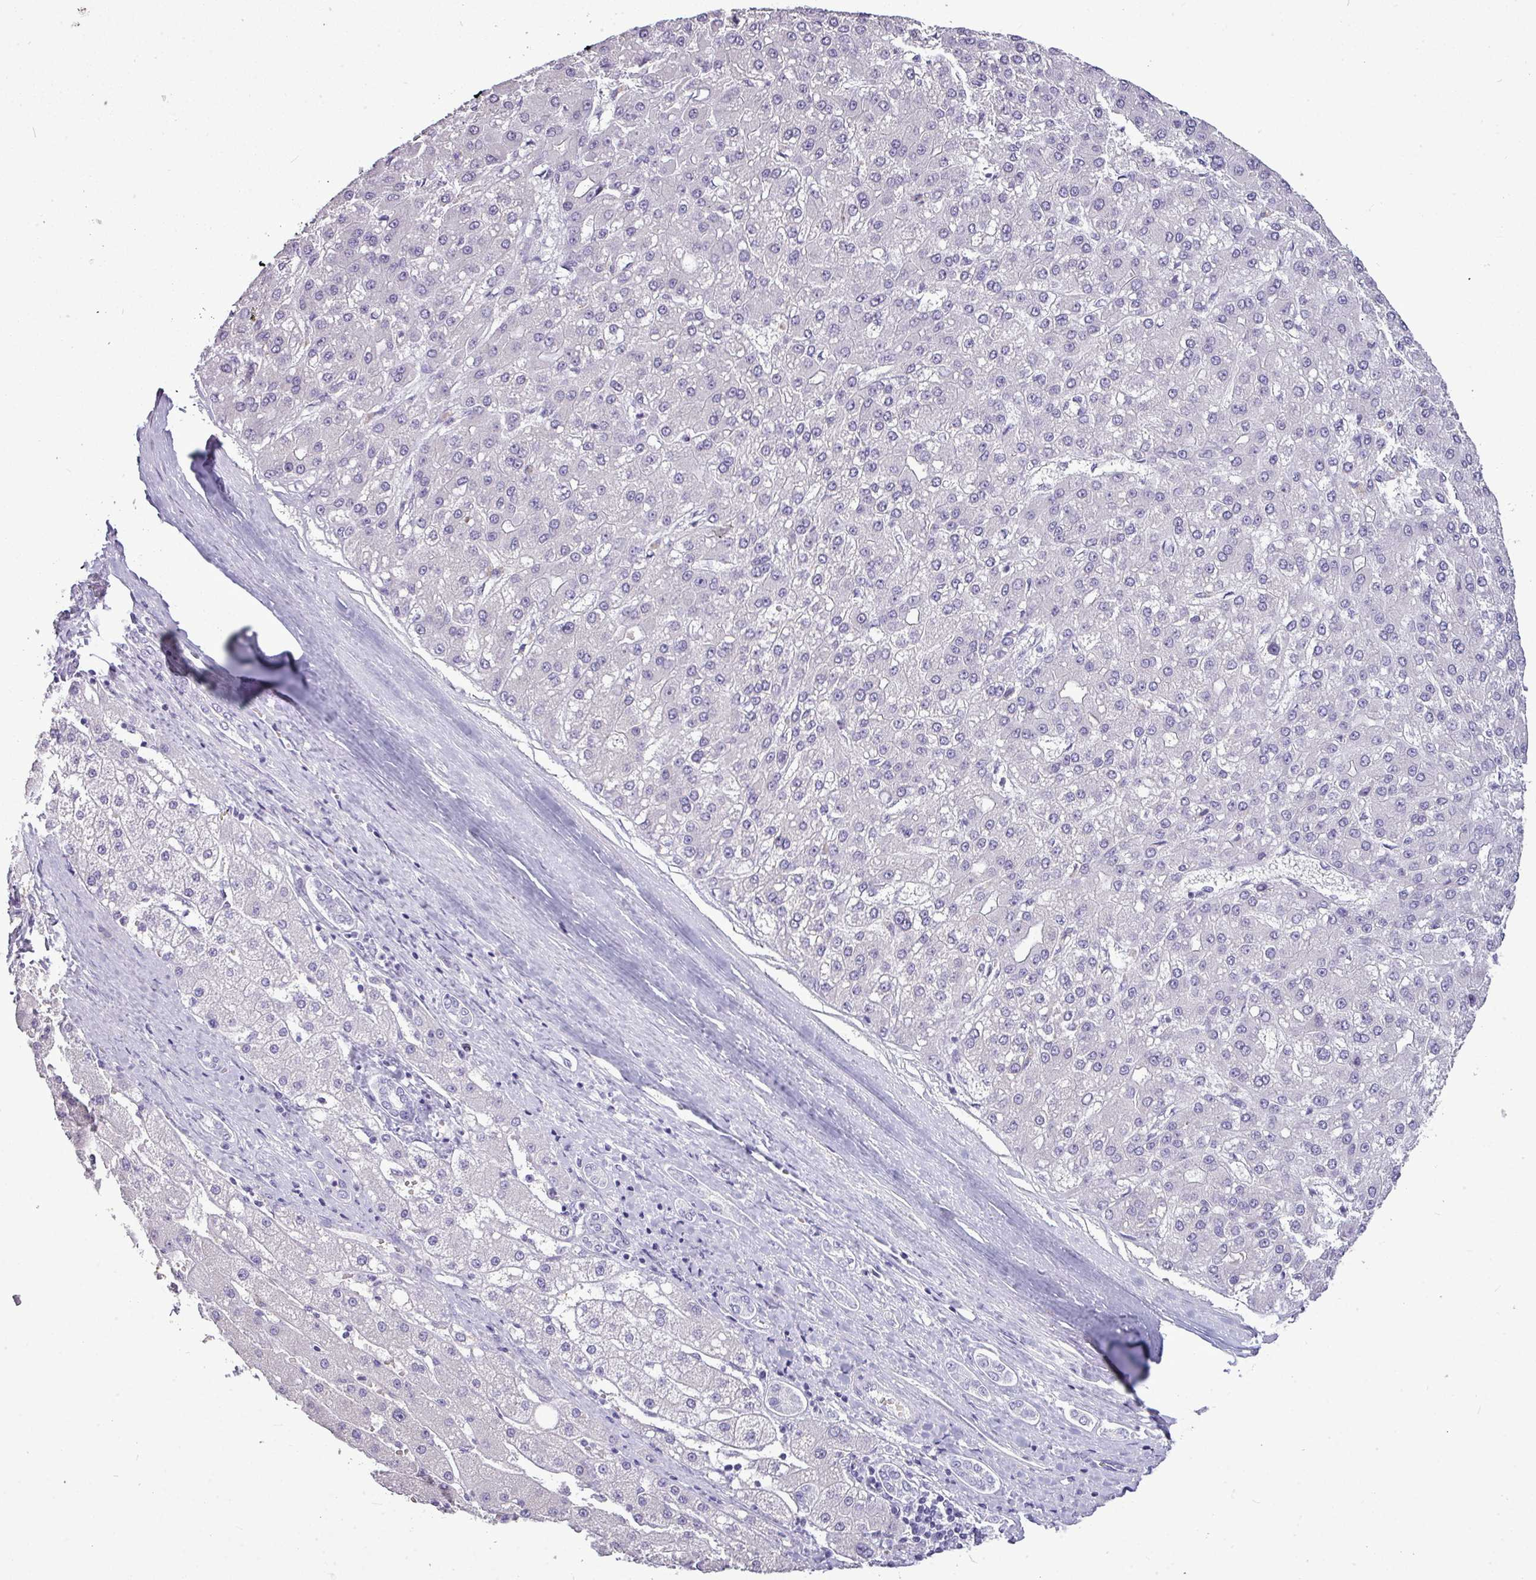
{"staining": {"intensity": "negative", "quantity": "none", "location": "none"}, "tissue": "liver cancer", "cell_type": "Tumor cells", "image_type": "cancer", "snomed": [{"axis": "morphology", "description": "Carcinoma, Hepatocellular, NOS"}, {"axis": "topography", "description": "Liver"}], "caption": "This is an immunohistochemistry photomicrograph of human liver cancer (hepatocellular carcinoma). There is no expression in tumor cells.", "gene": "TMEM91", "patient": {"sex": "male", "age": 67}}